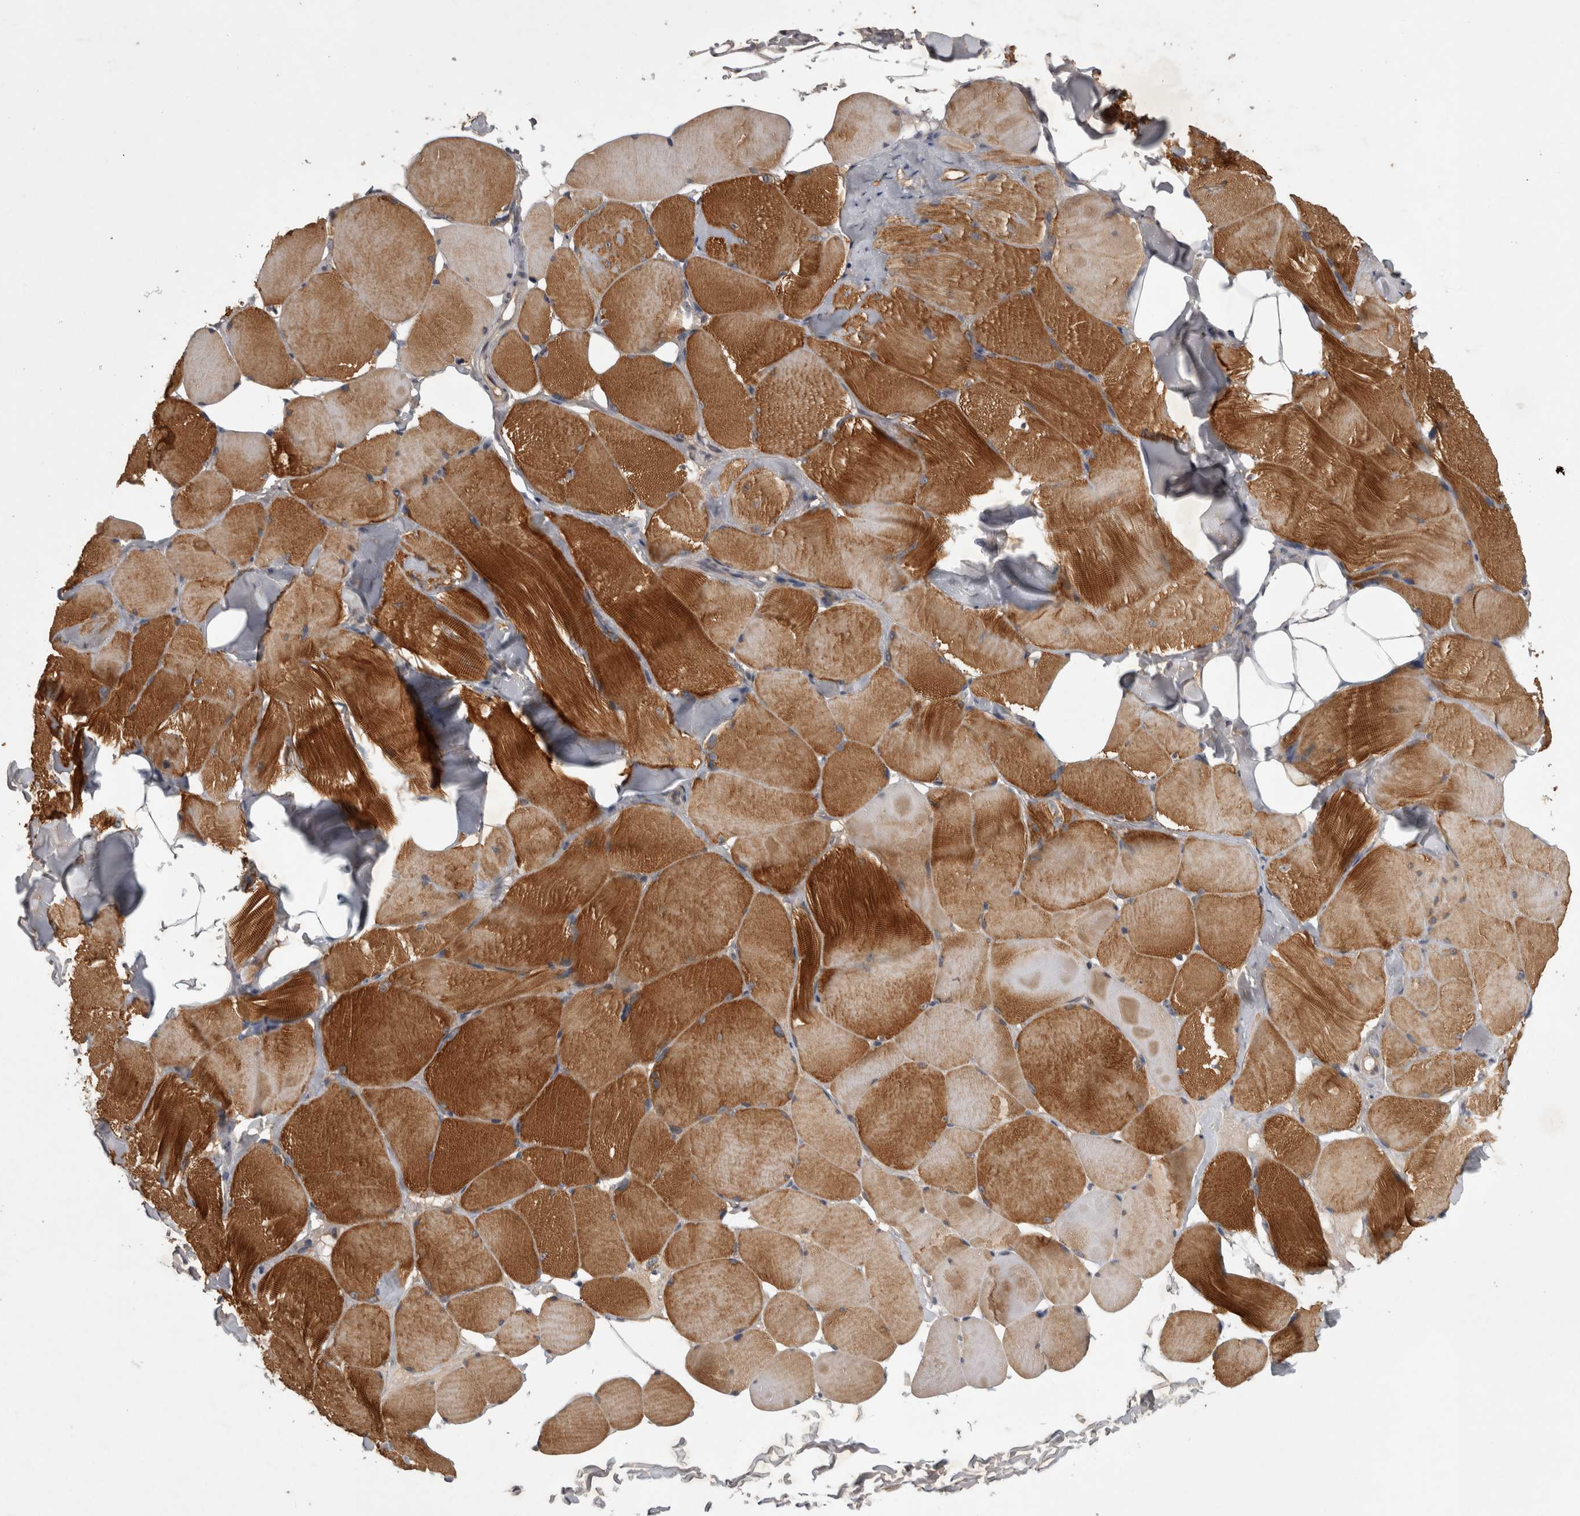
{"staining": {"intensity": "strong", "quantity": ">75%", "location": "cytoplasmic/membranous"}, "tissue": "skeletal muscle", "cell_type": "Myocytes", "image_type": "normal", "snomed": [{"axis": "morphology", "description": "Normal tissue, NOS"}, {"axis": "topography", "description": "Skin"}, {"axis": "topography", "description": "Skeletal muscle"}], "caption": "Normal skeletal muscle demonstrates strong cytoplasmic/membranous positivity in approximately >75% of myocytes.", "gene": "ZNF114", "patient": {"sex": "male", "age": 83}}